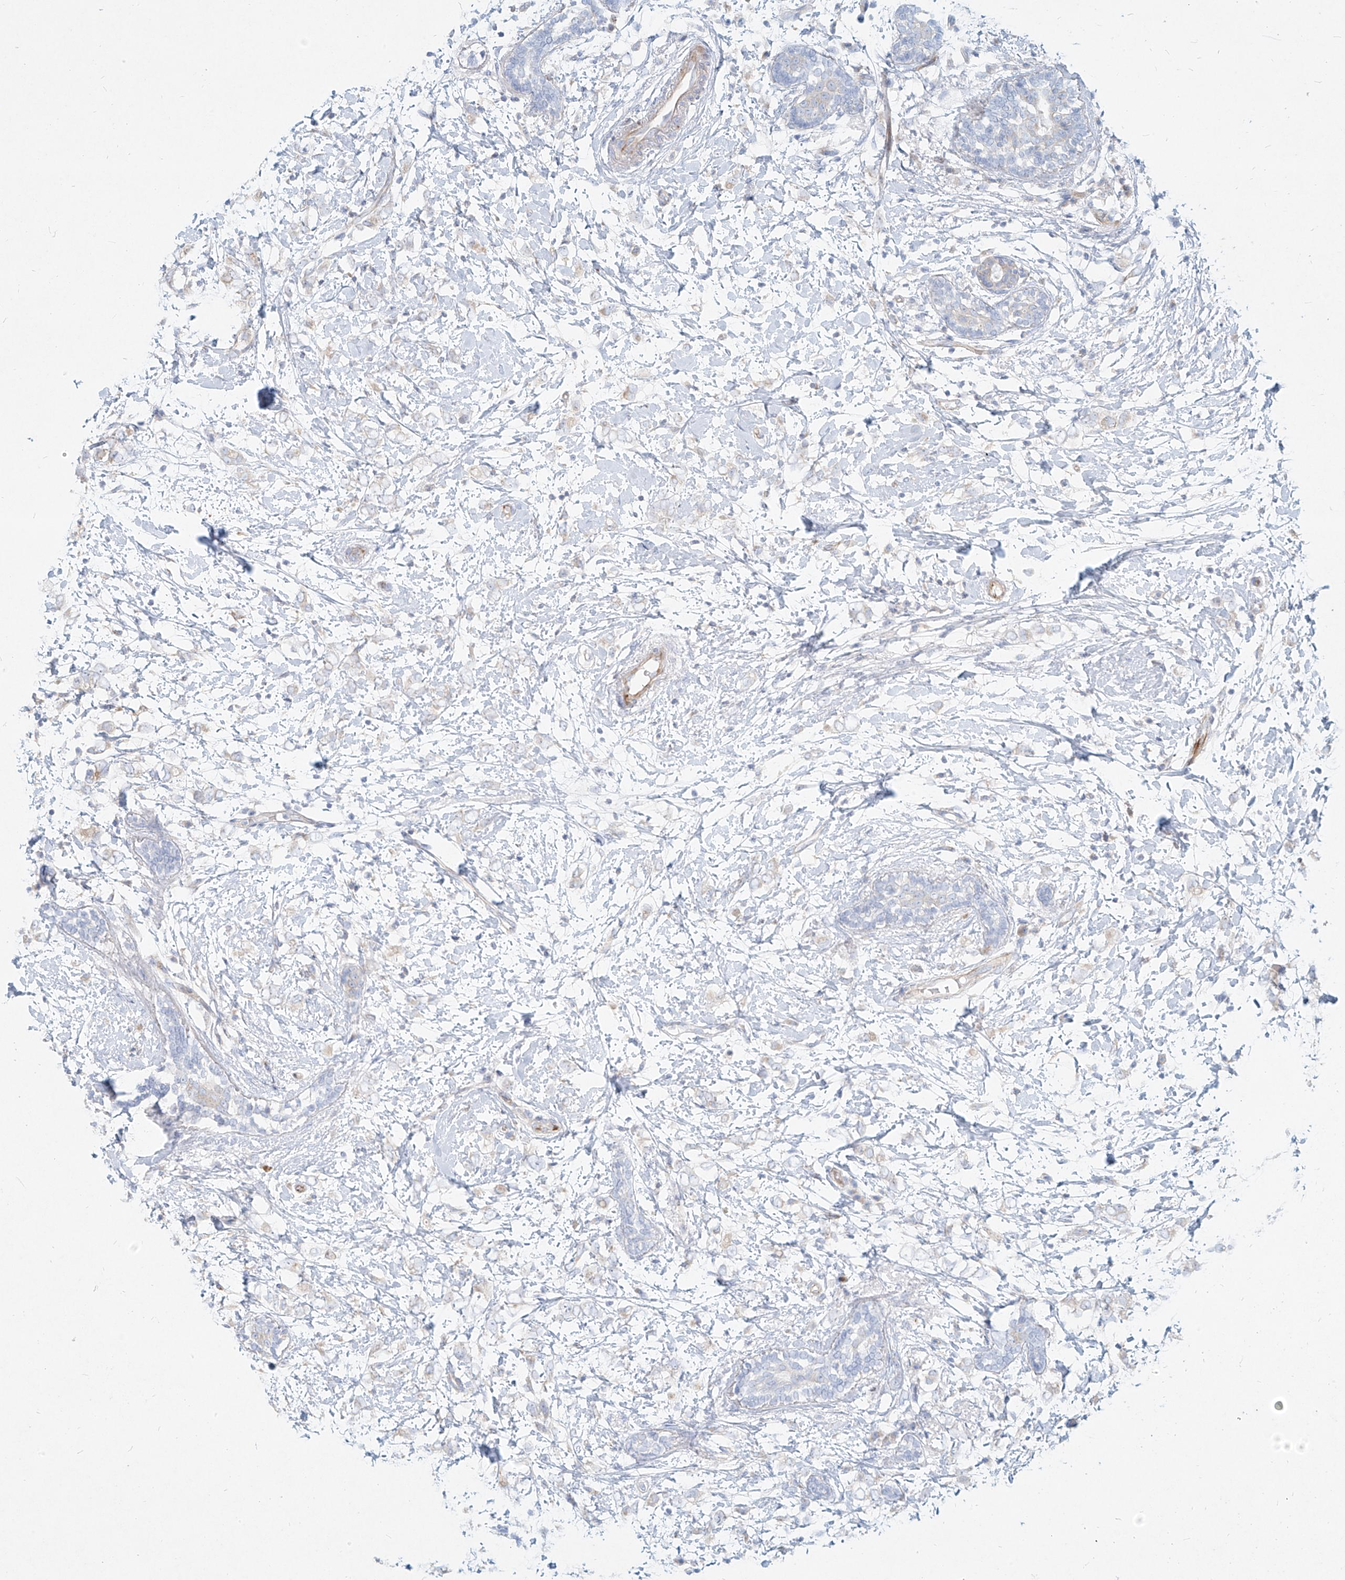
{"staining": {"intensity": "negative", "quantity": "none", "location": "none"}, "tissue": "breast cancer", "cell_type": "Tumor cells", "image_type": "cancer", "snomed": [{"axis": "morphology", "description": "Normal tissue, NOS"}, {"axis": "morphology", "description": "Lobular carcinoma"}, {"axis": "topography", "description": "Breast"}], "caption": "The histopathology image exhibits no staining of tumor cells in breast cancer.", "gene": "MTX2", "patient": {"sex": "female", "age": 47}}